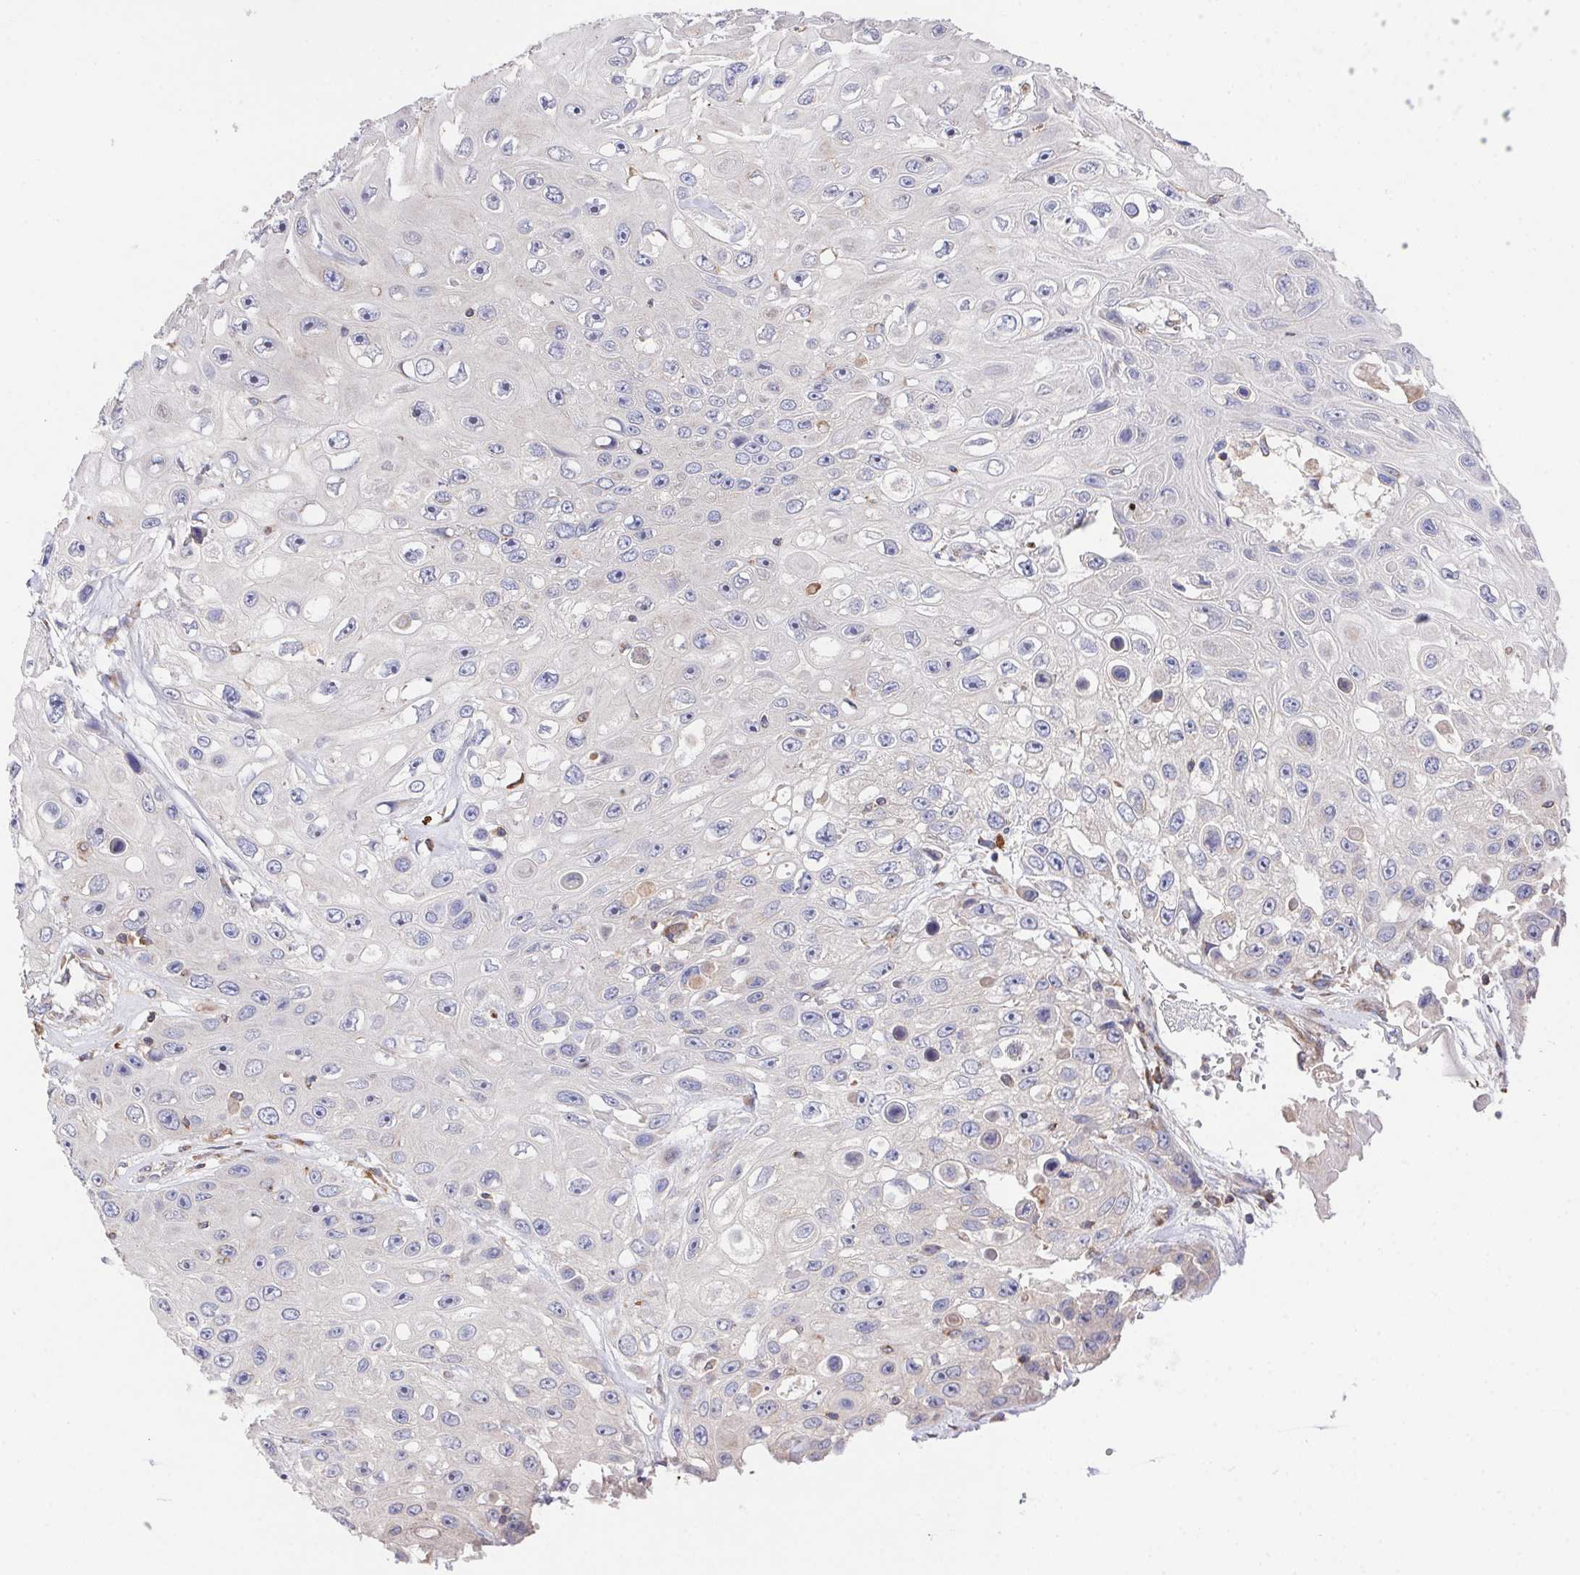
{"staining": {"intensity": "negative", "quantity": "none", "location": "none"}, "tissue": "skin cancer", "cell_type": "Tumor cells", "image_type": "cancer", "snomed": [{"axis": "morphology", "description": "Squamous cell carcinoma, NOS"}, {"axis": "topography", "description": "Skin"}], "caption": "An immunohistochemistry image of skin squamous cell carcinoma is shown. There is no staining in tumor cells of skin squamous cell carcinoma.", "gene": "FAM241A", "patient": {"sex": "male", "age": 82}}